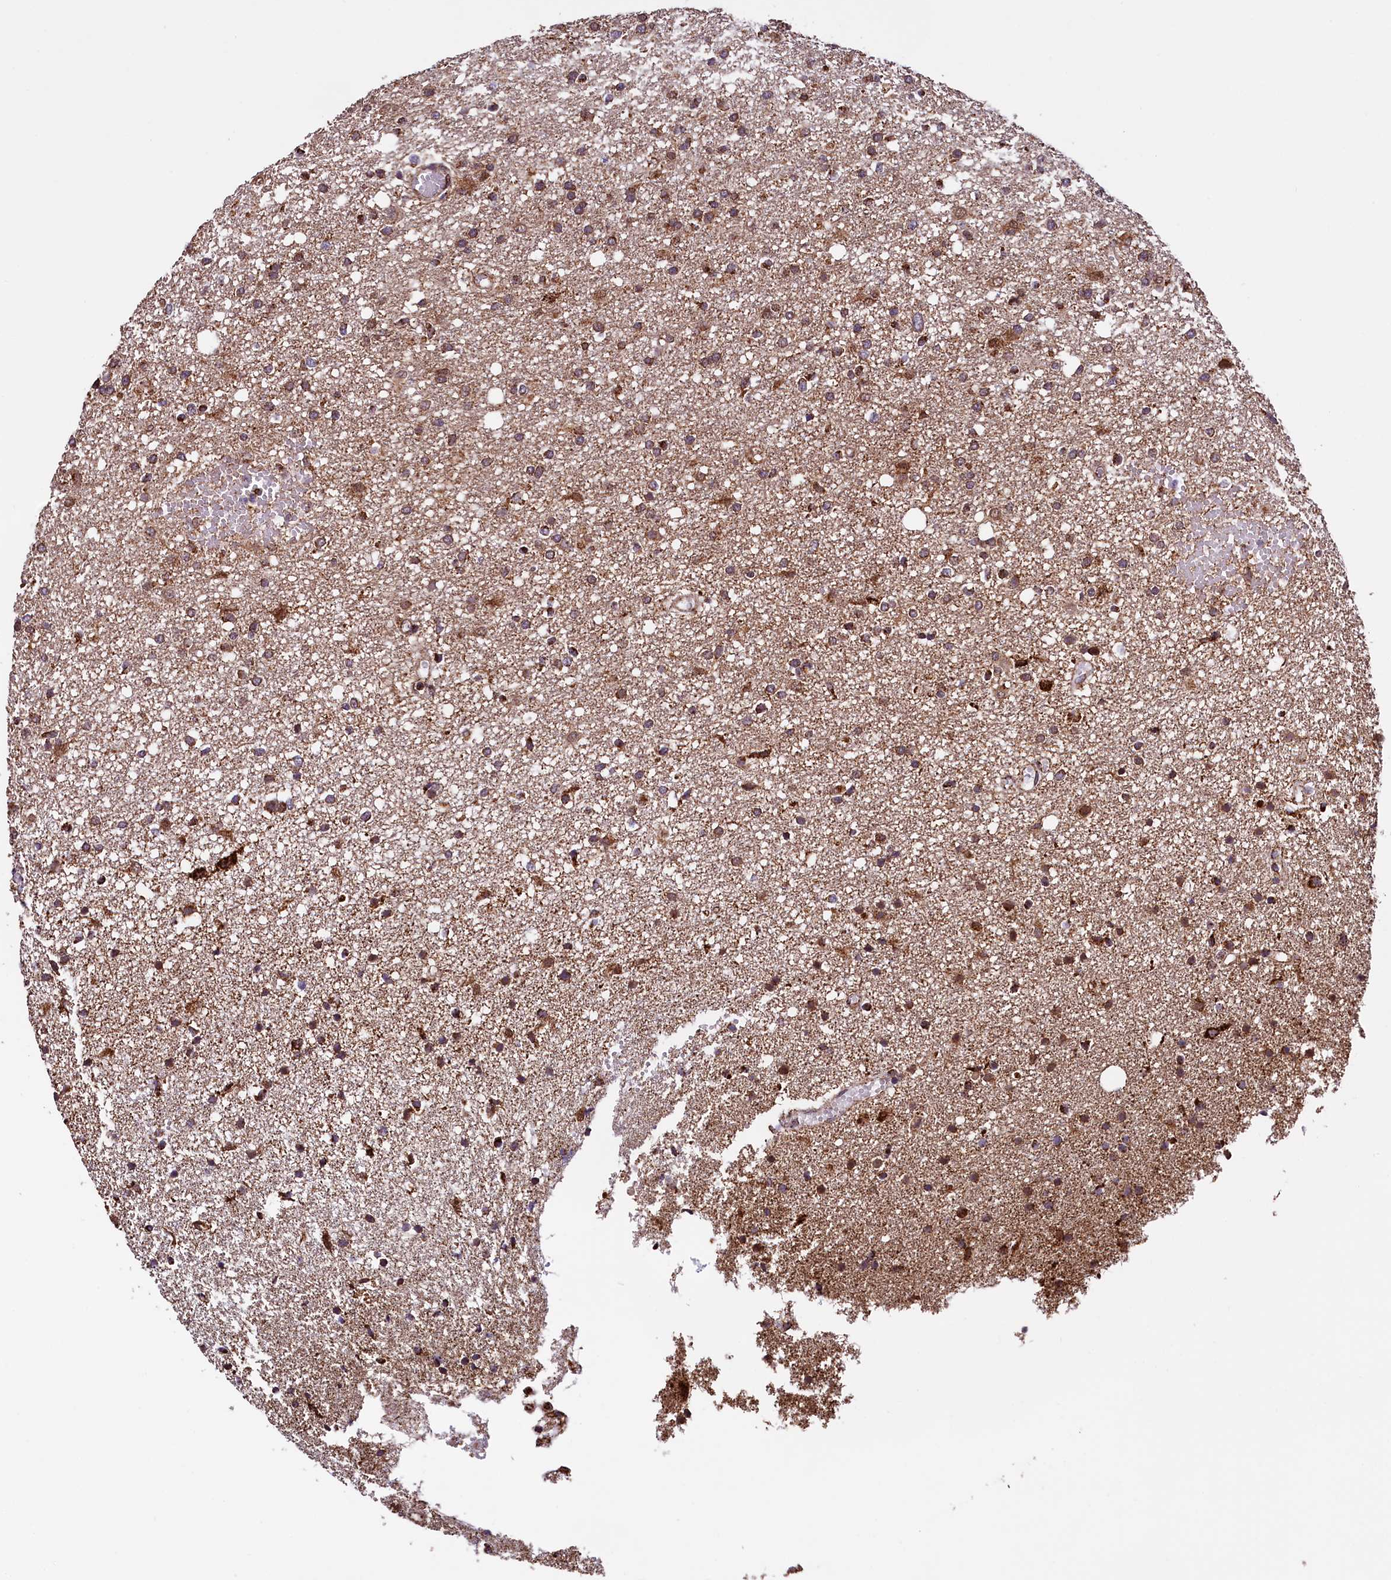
{"staining": {"intensity": "moderate", "quantity": ">75%", "location": "cytoplasmic/membranous"}, "tissue": "glioma", "cell_type": "Tumor cells", "image_type": "cancer", "snomed": [{"axis": "morphology", "description": "Glioma, malignant, High grade"}, {"axis": "topography", "description": "Brain"}], "caption": "Immunohistochemical staining of human high-grade glioma (malignant) shows medium levels of moderate cytoplasmic/membranous protein positivity in approximately >75% of tumor cells. (DAB IHC, brown staining for protein, blue staining for nuclei).", "gene": "KLC2", "patient": {"sex": "female", "age": 59}}